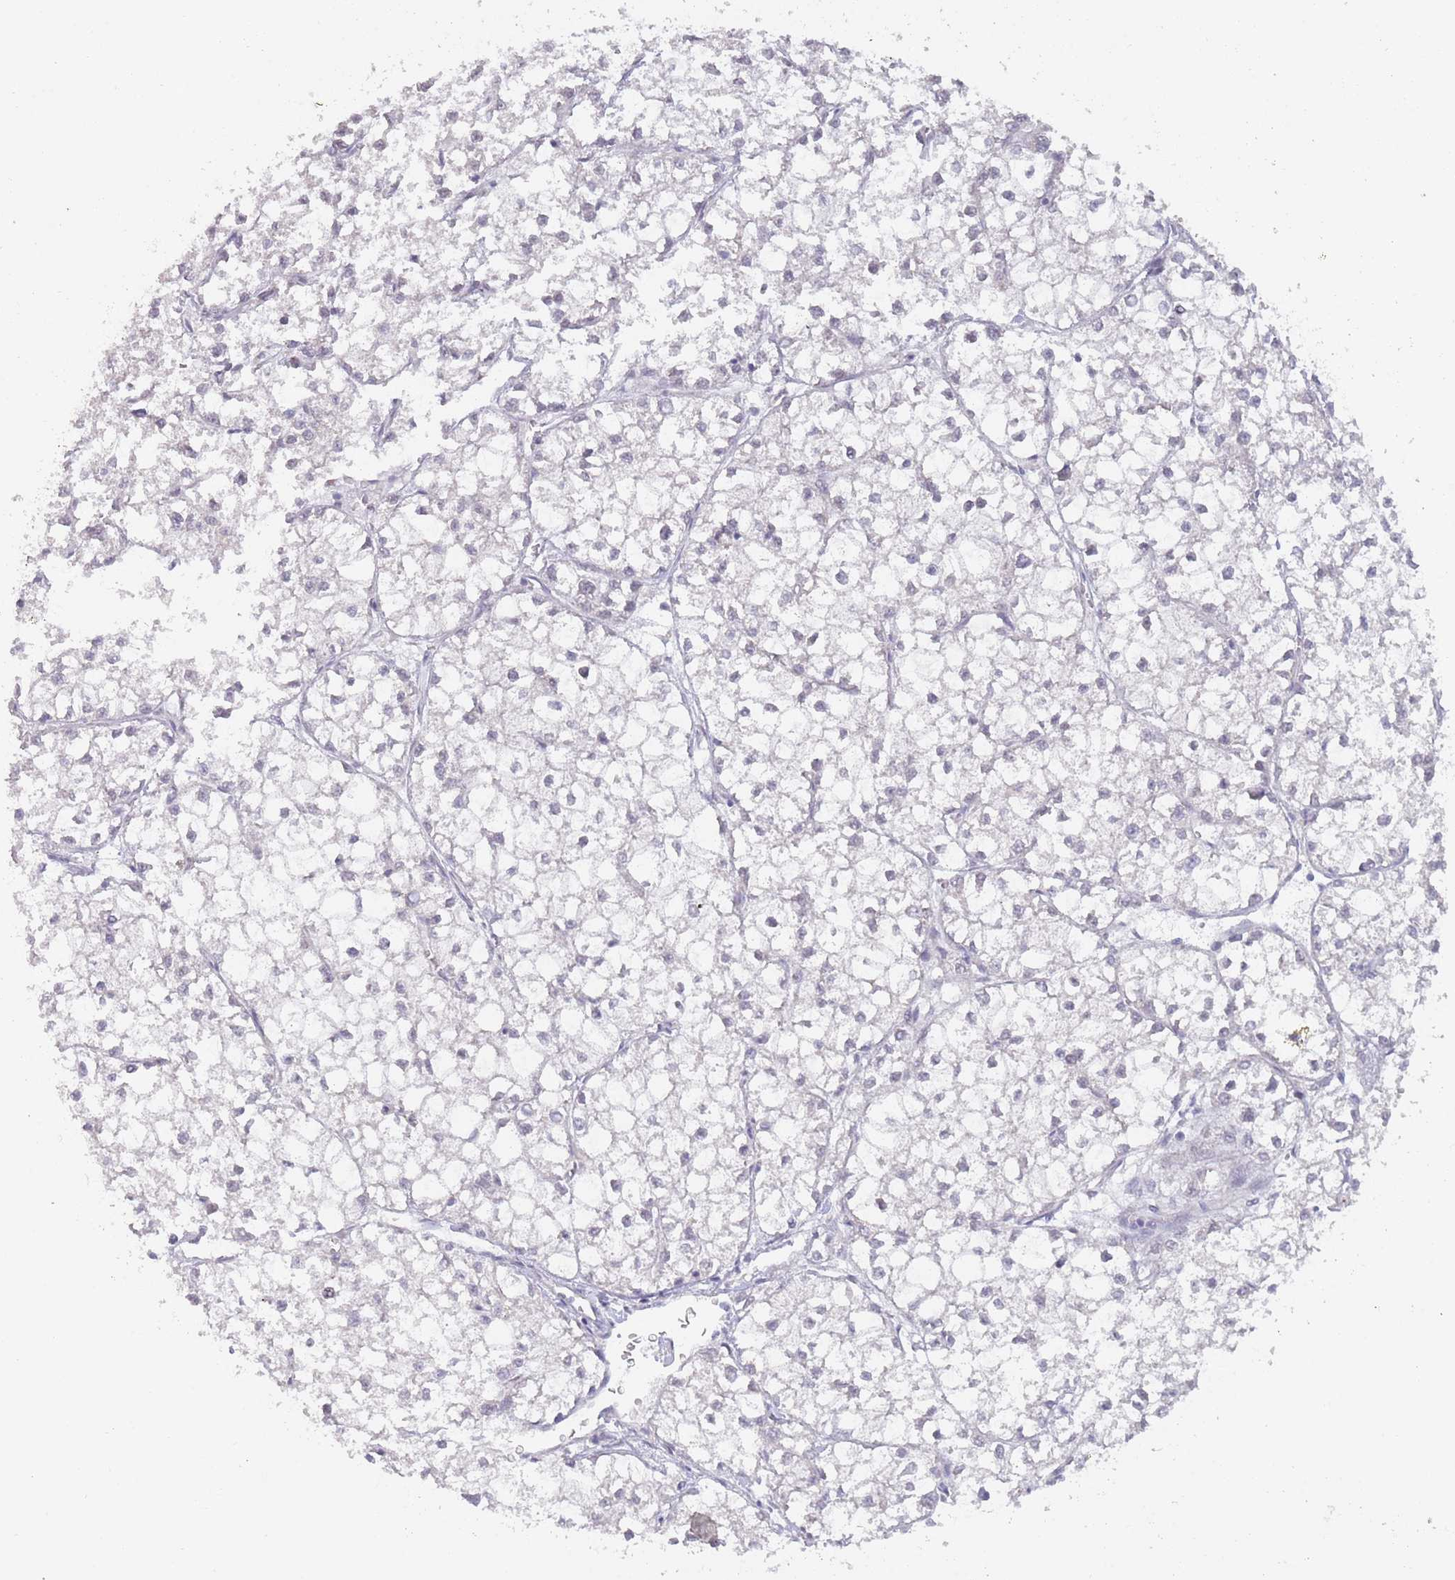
{"staining": {"intensity": "negative", "quantity": "none", "location": "none"}, "tissue": "liver cancer", "cell_type": "Tumor cells", "image_type": "cancer", "snomed": [{"axis": "morphology", "description": "Carcinoma, Hepatocellular, NOS"}, {"axis": "topography", "description": "Liver"}], "caption": "Photomicrograph shows no significant protein staining in tumor cells of liver cancer (hepatocellular carcinoma). (Brightfield microscopy of DAB (3,3'-diaminobenzidine) immunohistochemistry at high magnification).", "gene": "UQCC3", "patient": {"sex": "female", "age": 43}}